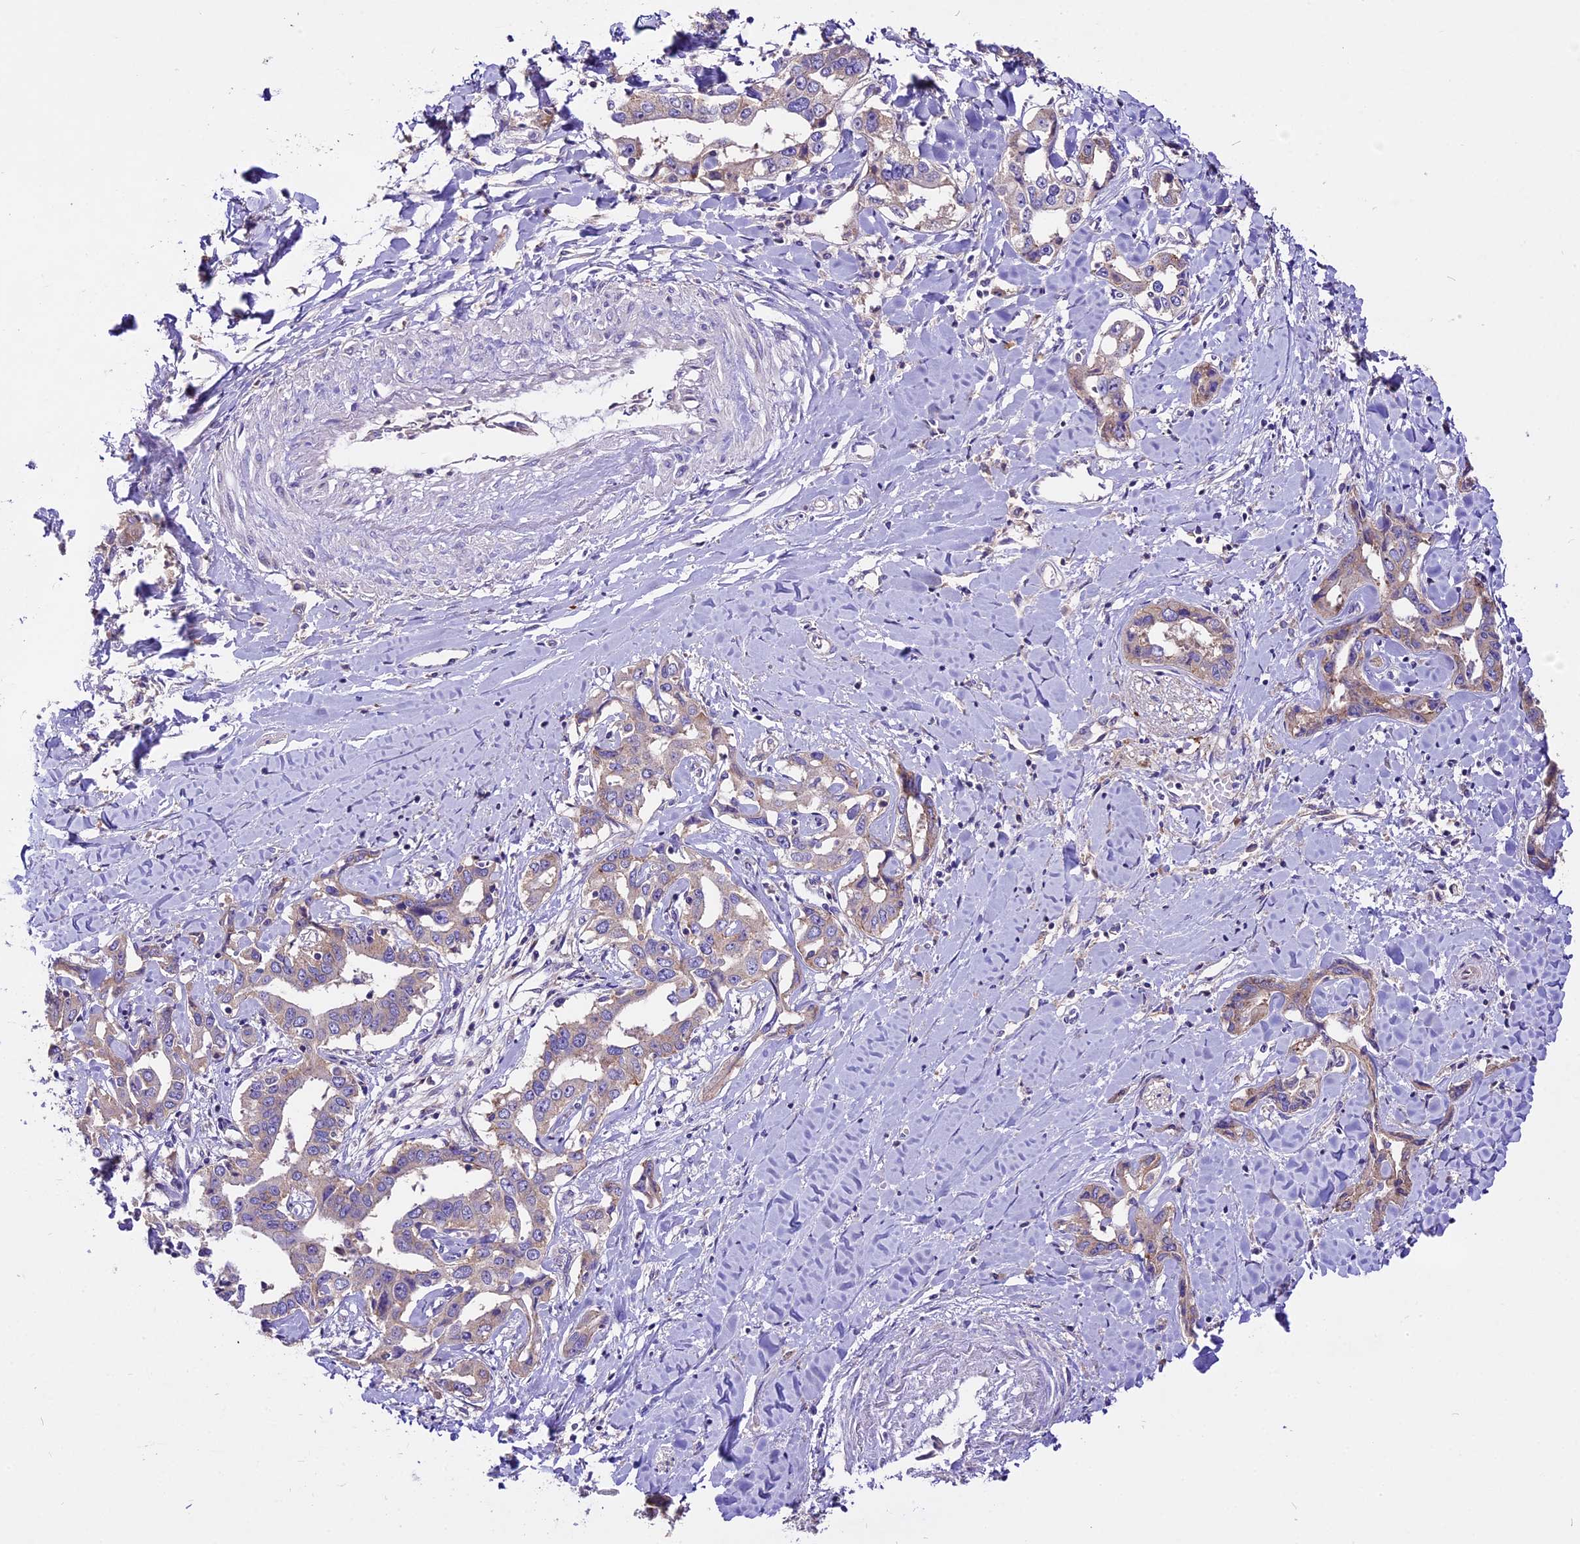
{"staining": {"intensity": "weak", "quantity": ">75%", "location": "cytoplasmic/membranous"}, "tissue": "liver cancer", "cell_type": "Tumor cells", "image_type": "cancer", "snomed": [{"axis": "morphology", "description": "Cholangiocarcinoma"}, {"axis": "topography", "description": "Liver"}], "caption": "A brown stain labels weak cytoplasmic/membranous expression of a protein in liver cancer tumor cells.", "gene": "PEMT", "patient": {"sex": "male", "age": 59}}